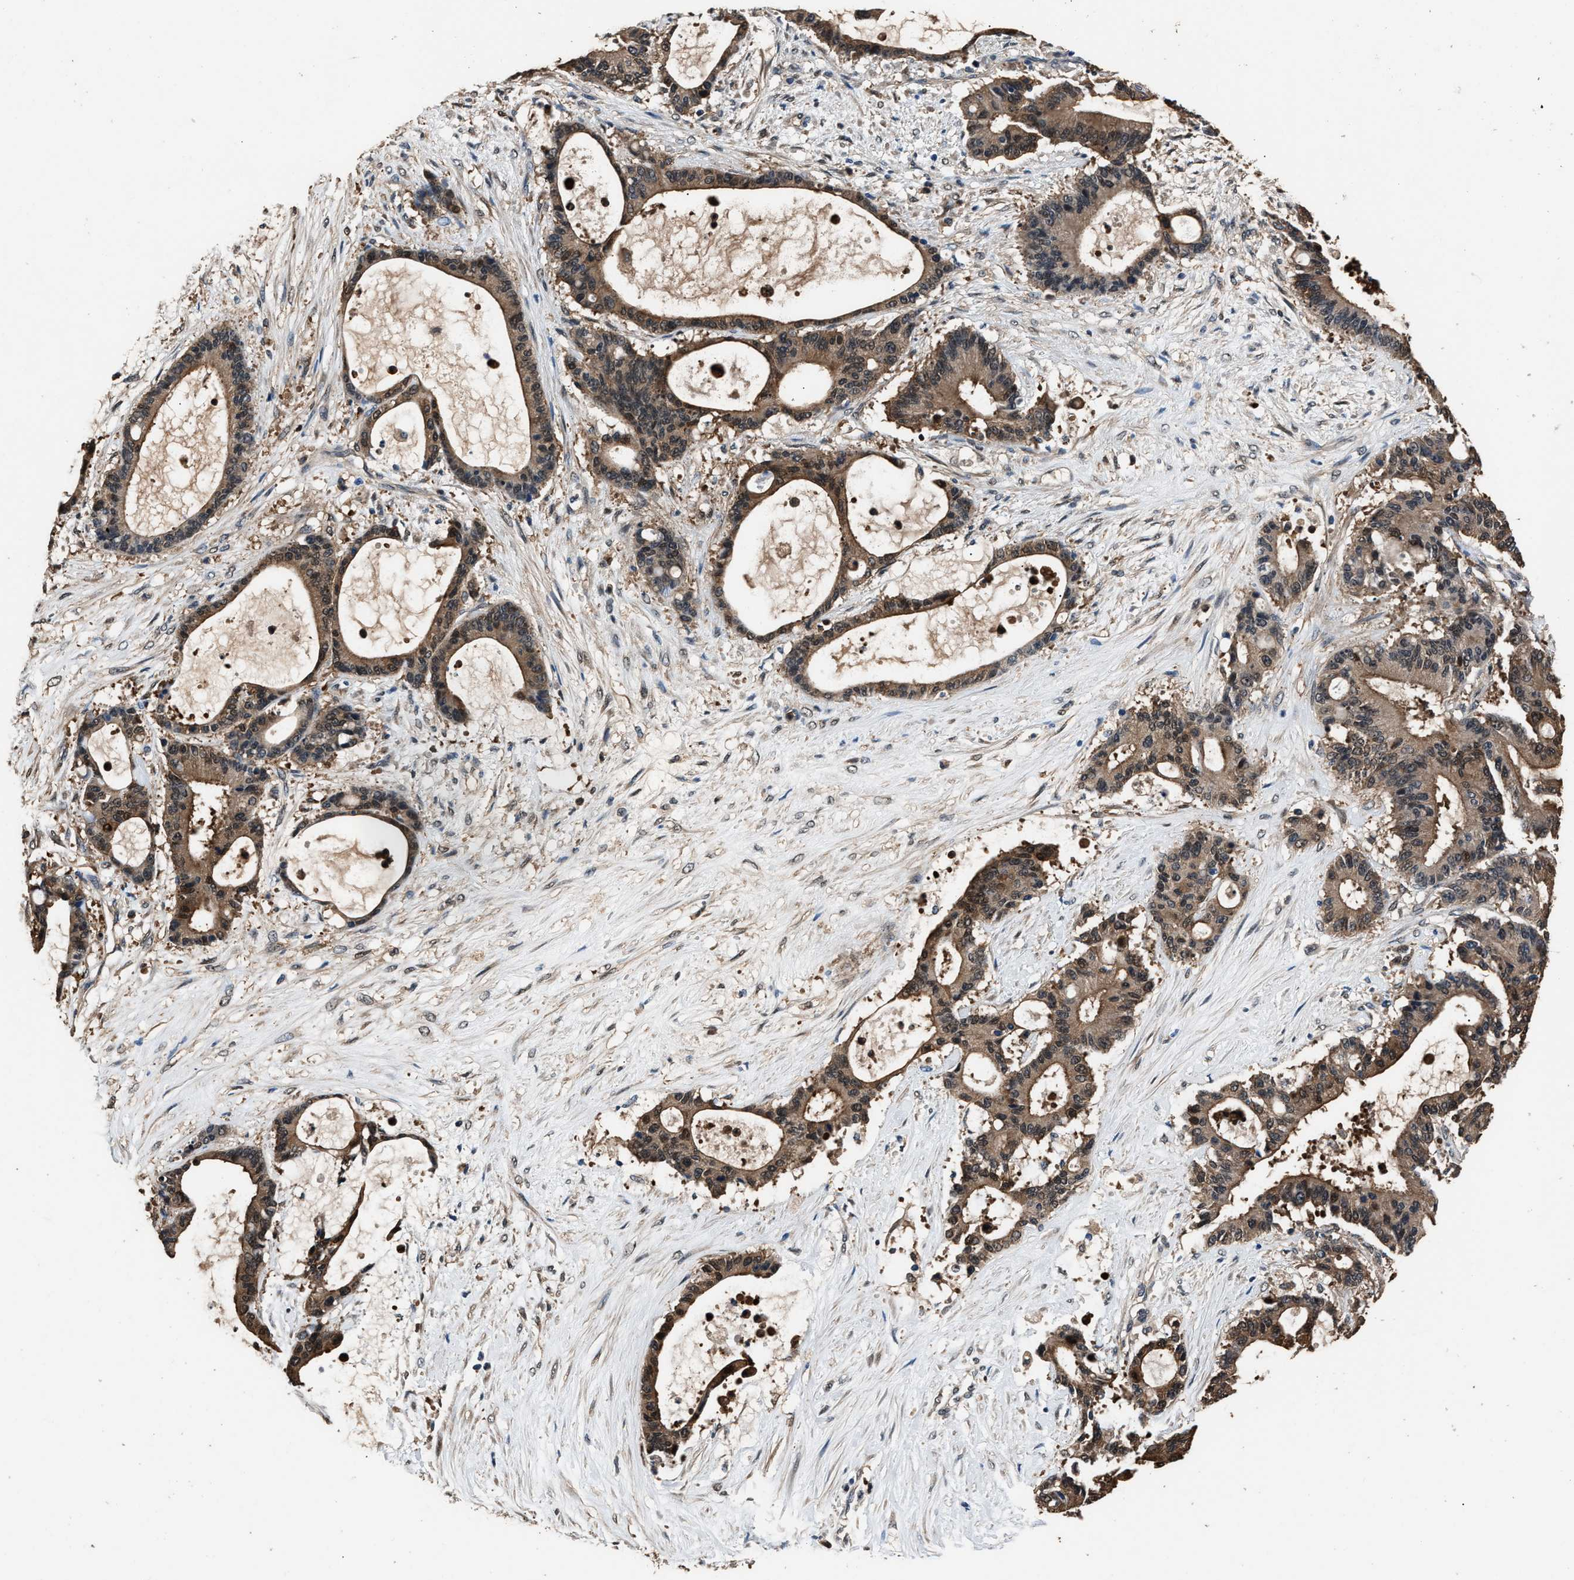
{"staining": {"intensity": "moderate", "quantity": ">75%", "location": "cytoplasmic/membranous"}, "tissue": "liver cancer", "cell_type": "Tumor cells", "image_type": "cancer", "snomed": [{"axis": "morphology", "description": "Cholangiocarcinoma"}, {"axis": "topography", "description": "Liver"}], "caption": "Immunohistochemistry micrograph of human liver cholangiocarcinoma stained for a protein (brown), which shows medium levels of moderate cytoplasmic/membranous positivity in about >75% of tumor cells.", "gene": "GSTP1", "patient": {"sex": "female", "age": 73}}